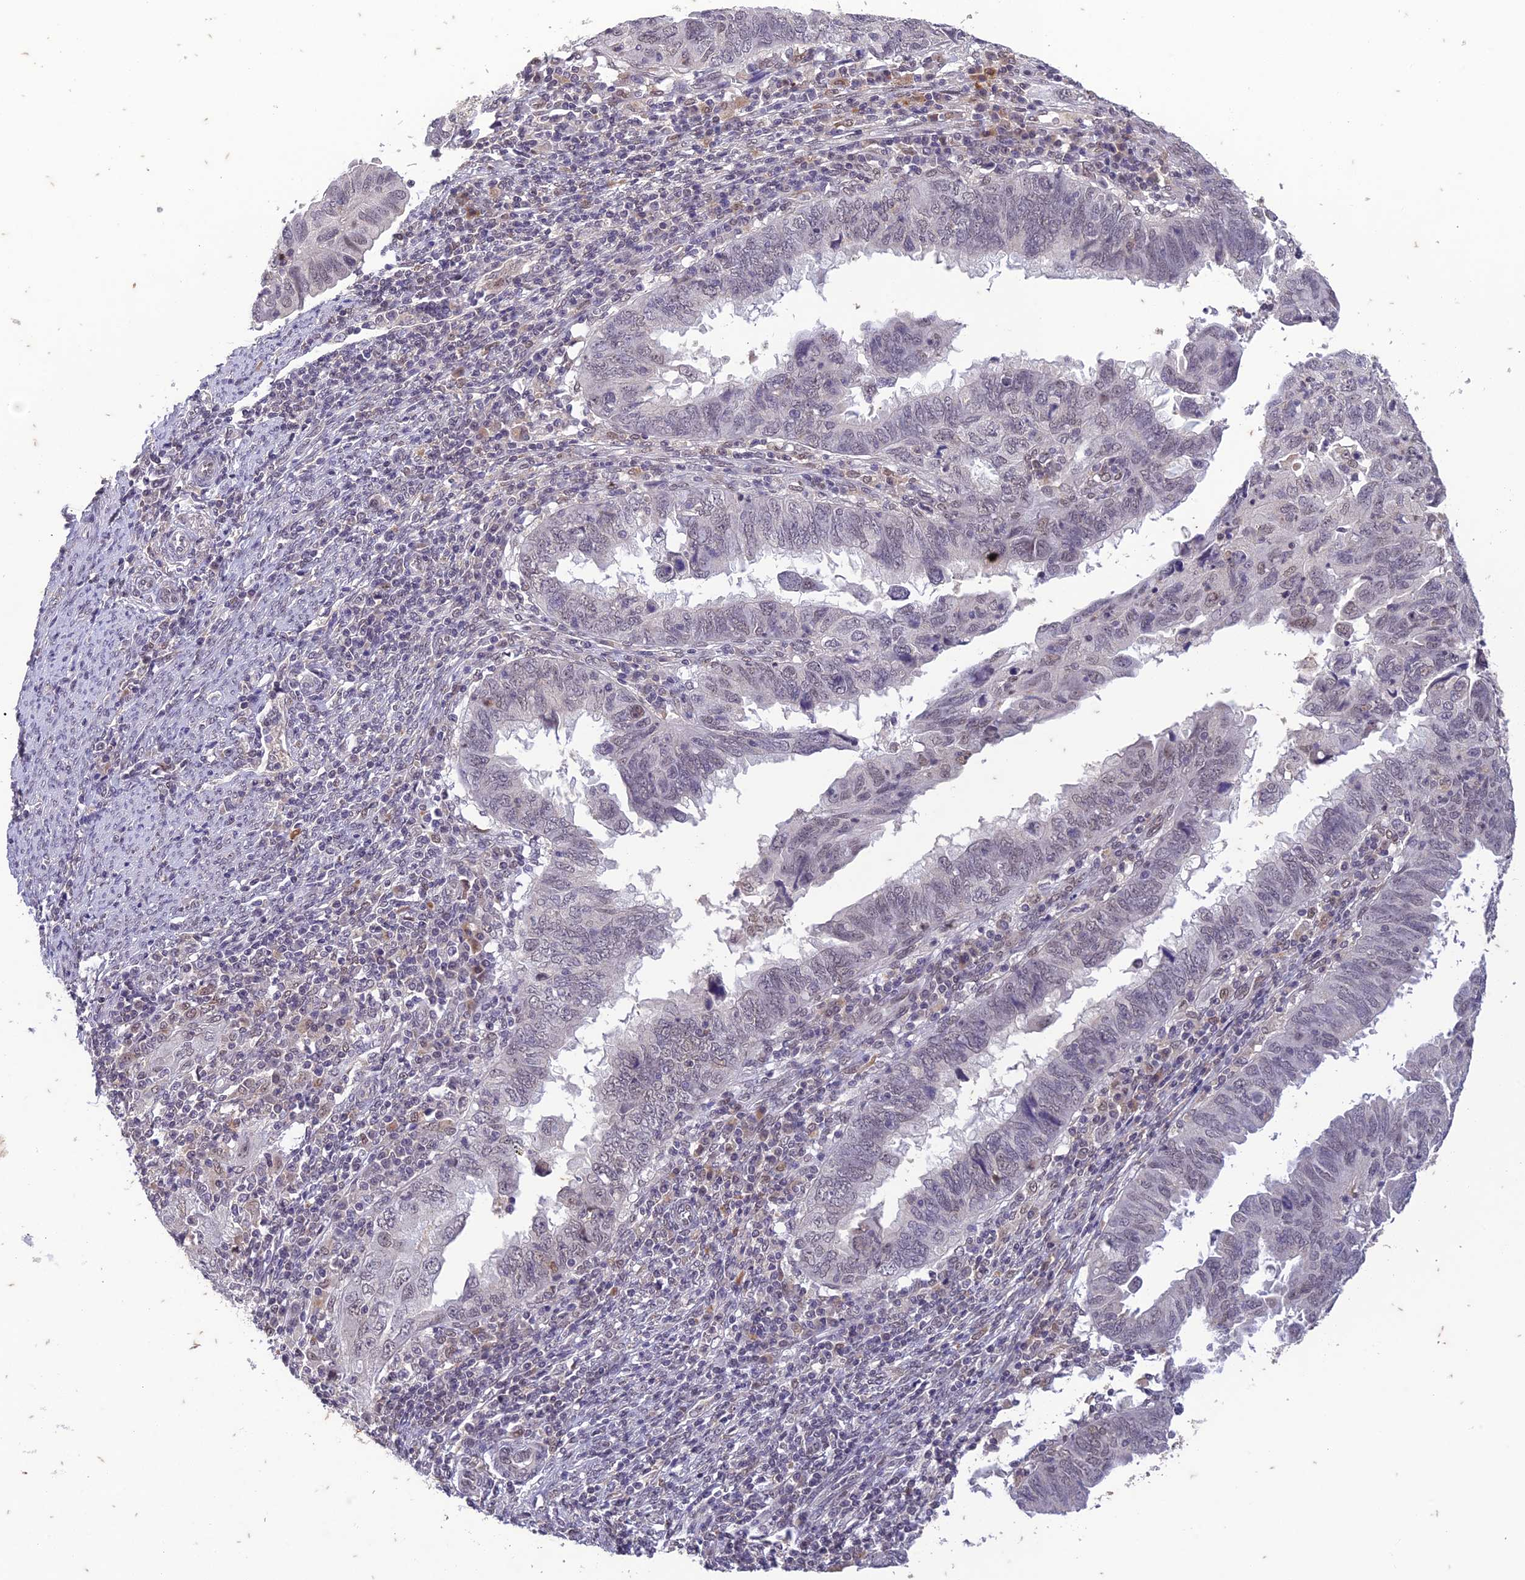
{"staining": {"intensity": "negative", "quantity": "none", "location": "none"}, "tissue": "endometrial cancer", "cell_type": "Tumor cells", "image_type": "cancer", "snomed": [{"axis": "morphology", "description": "Adenocarcinoma, NOS"}, {"axis": "topography", "description": "Uterus"}], "caption": "Histopathology image shows no significant protein staining in tumor cells of endometrial adenocarcinoma.", "gene": "POP4", "patient": {"sex": "female", "age": 77}}